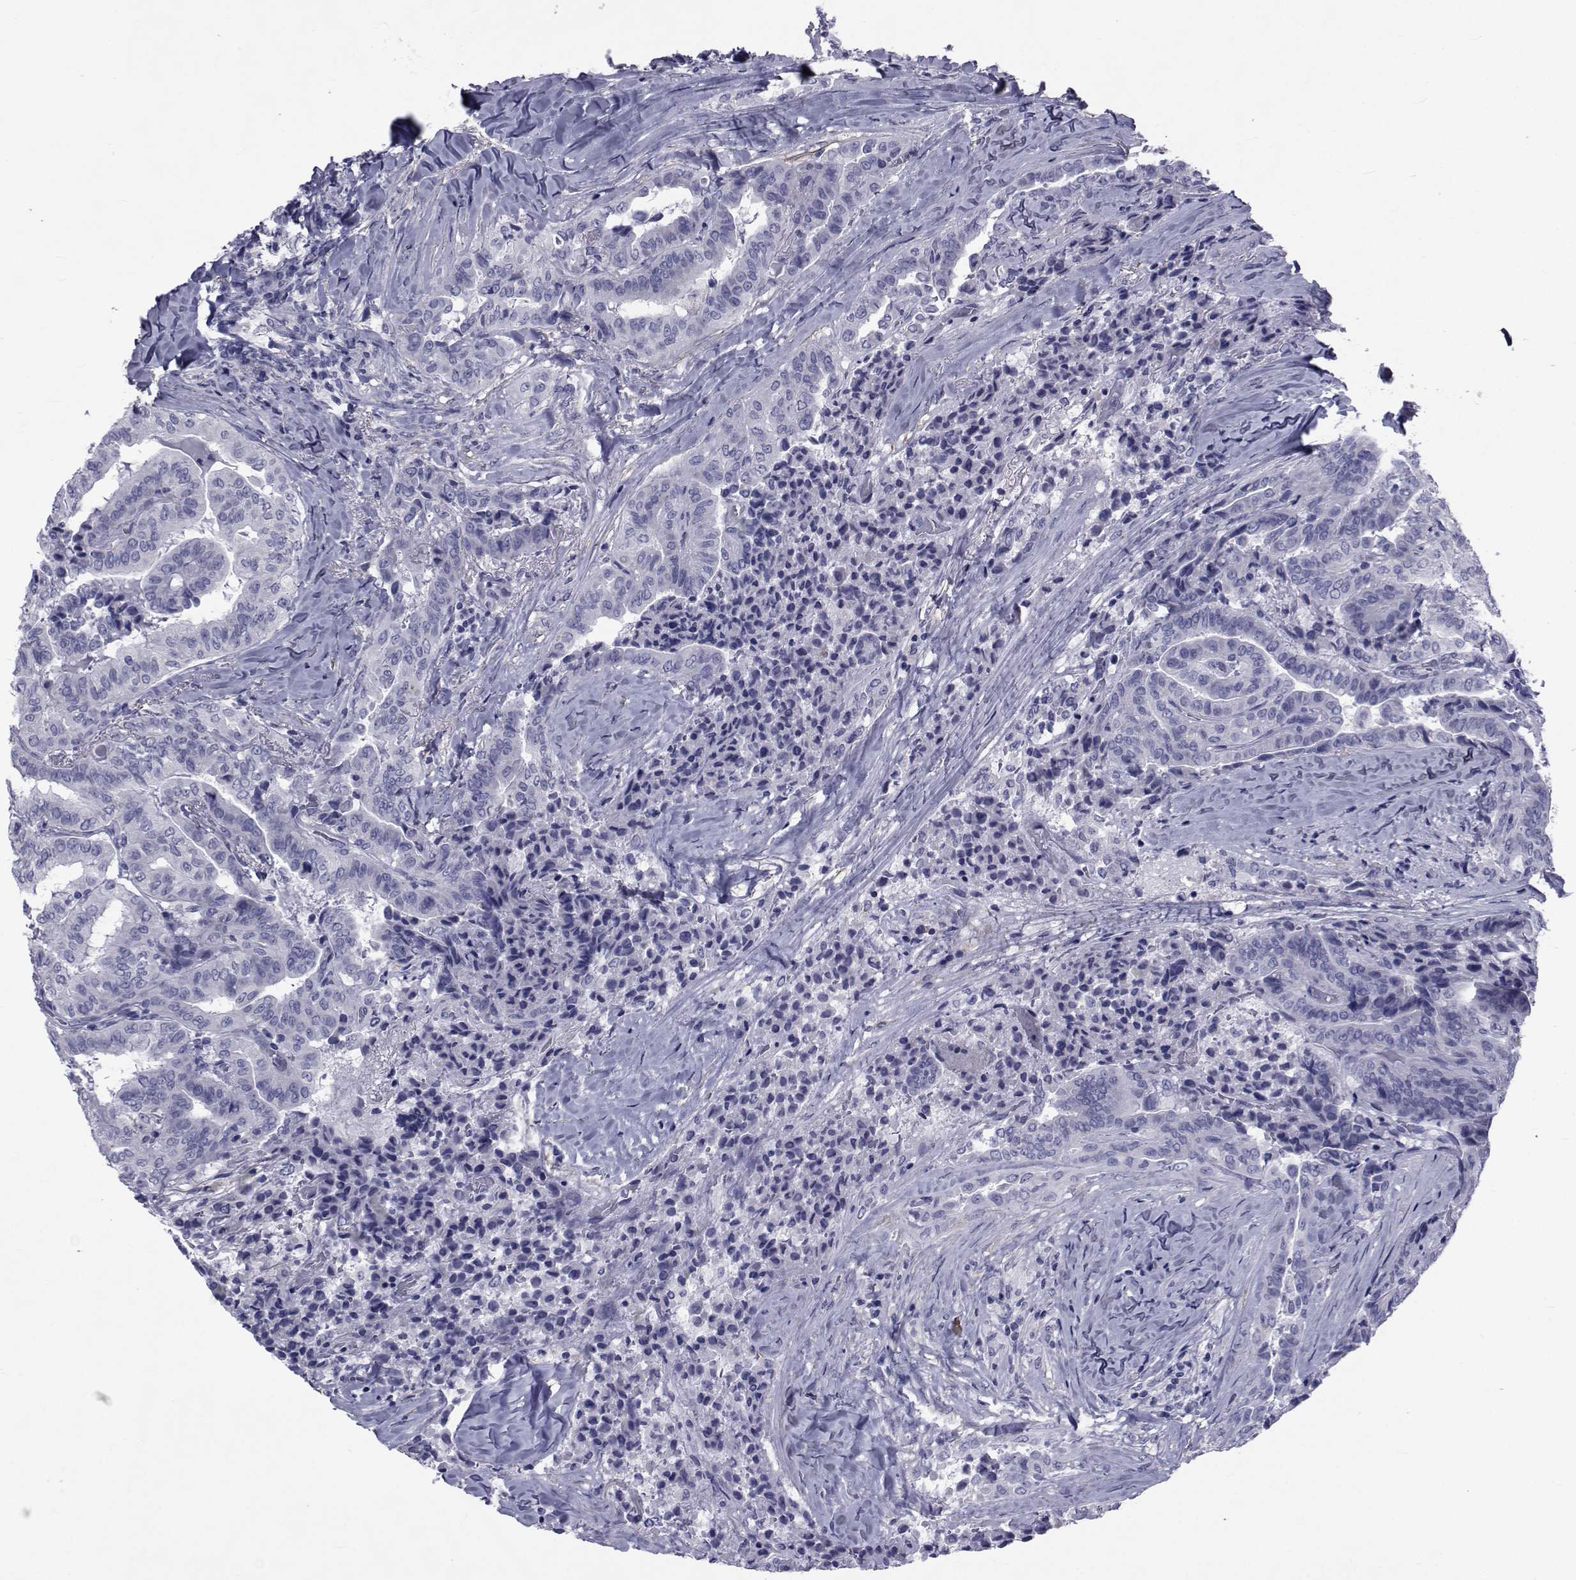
{"staining": {"intensity": "negative", "quantity": "none", "location": "none"}, "tissue": "thyroid cancer", "cell_type": "Tumor cells", "image_type": "cancer", "snomed": [{"axis": "morphology", "description": "Papillary adenocarcinoma, NOS"}, {"axis": "topography", "description": "Thyroid gland"}], "caption": "Immunohistochemistry of thyroid cancer reveals no expression in tumor cells.", "gene": "GKAP1", "patient": {"sex": "female", "age": 68}}